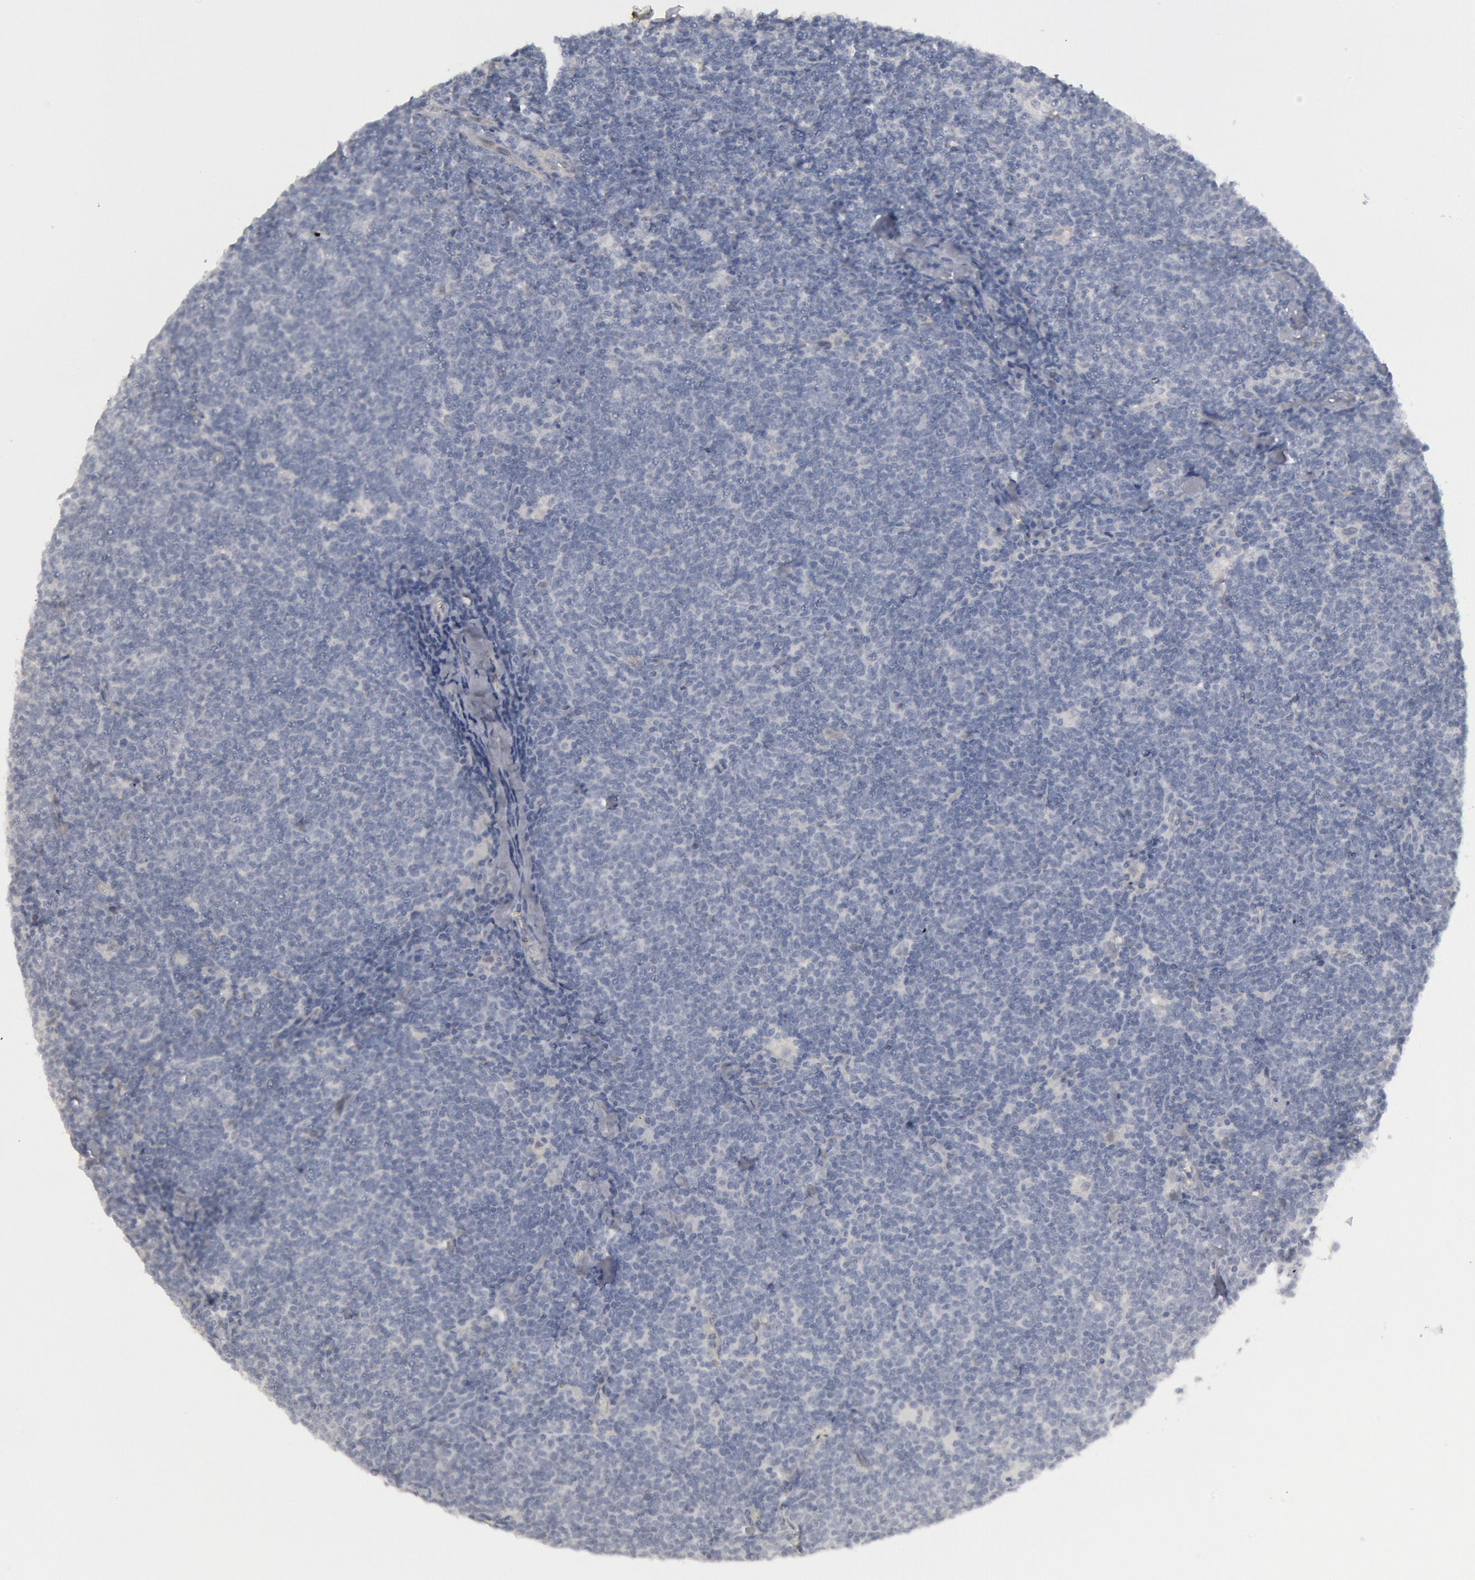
{"staining": {"intensity": "negative", "quantity": "none", "location": "none"}, "tissue": "lymphoma", "cell_type": "Tumor cells", "image_type": "cancer", "snomed": [{"axis": "morphology", "description": "Malignant lymphoma, non-Hodgkin's type, Low grade"}, {"axis": "topography", "description": "Lymph node"}], "caption": "Lymphoma was stained to show a protein in brown. There is no significant positivity in tumor cells.", "gene": "DMC1", "patient": {"sex": "male", "age": 65}}